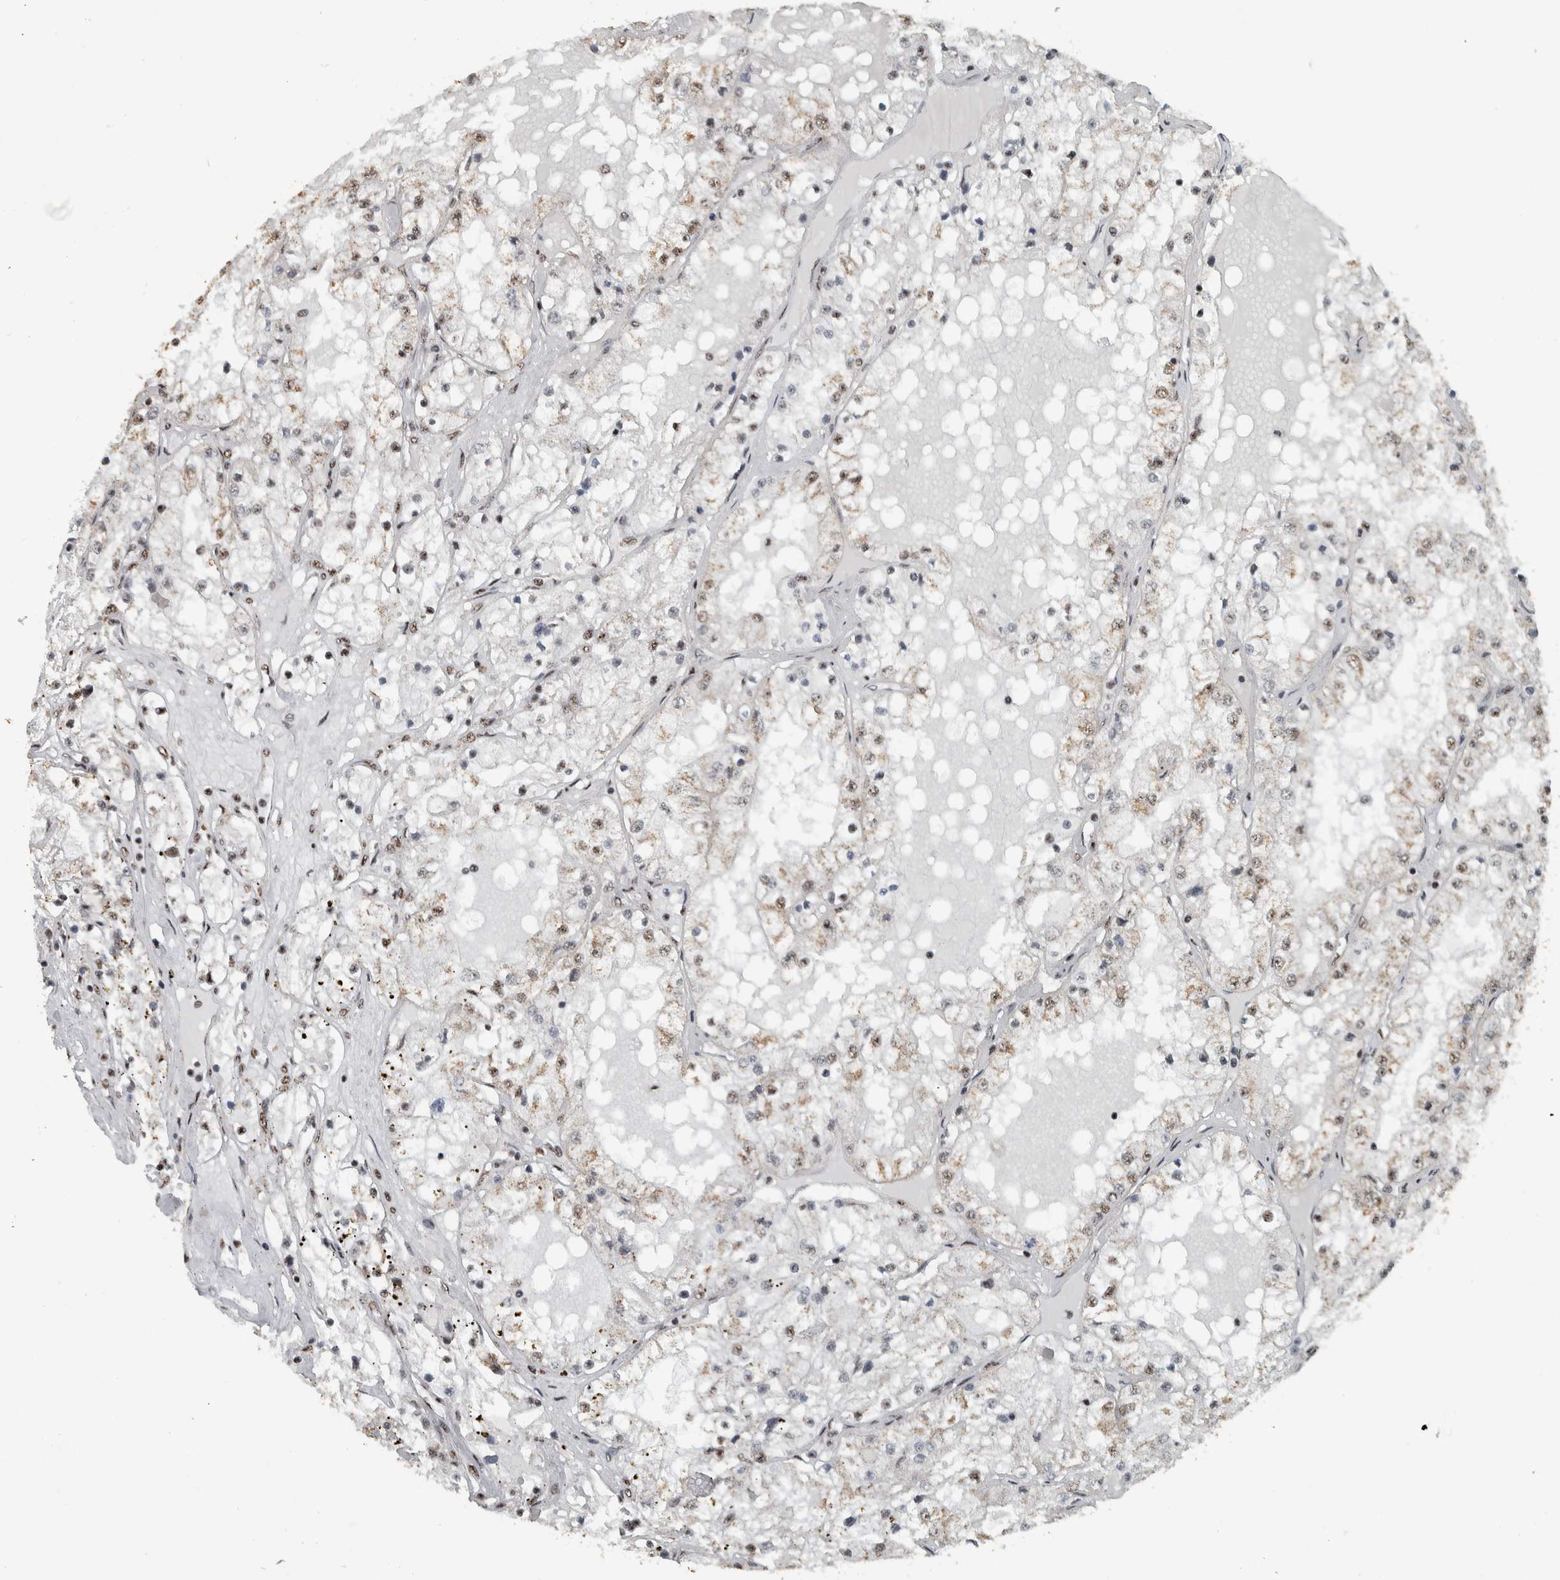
{"staining": {"intensity": "weak", "quantity": "25%-75%", "location": "nuclear"}, "tissue": "renal cancer", "cell_type": "Tumor cells", "image_type": "cancer", "snomed": [{"axis": "morphology", "description": "Adenocarcinoma, NOS"}, {"axis": "topography", "description": "Kidney"}], "caption": "Protein analysis of renal cancer (adenocarcinoma) tissue displays weak nuclear expression in approximately 25%-75% of tumor cells. (DAB (3,3'-diaminobenzidine) IHC, brown staining for protein, blue staining for nuclei).", "gene": "SON", "patient": {"sex": "male", "age": 68}}